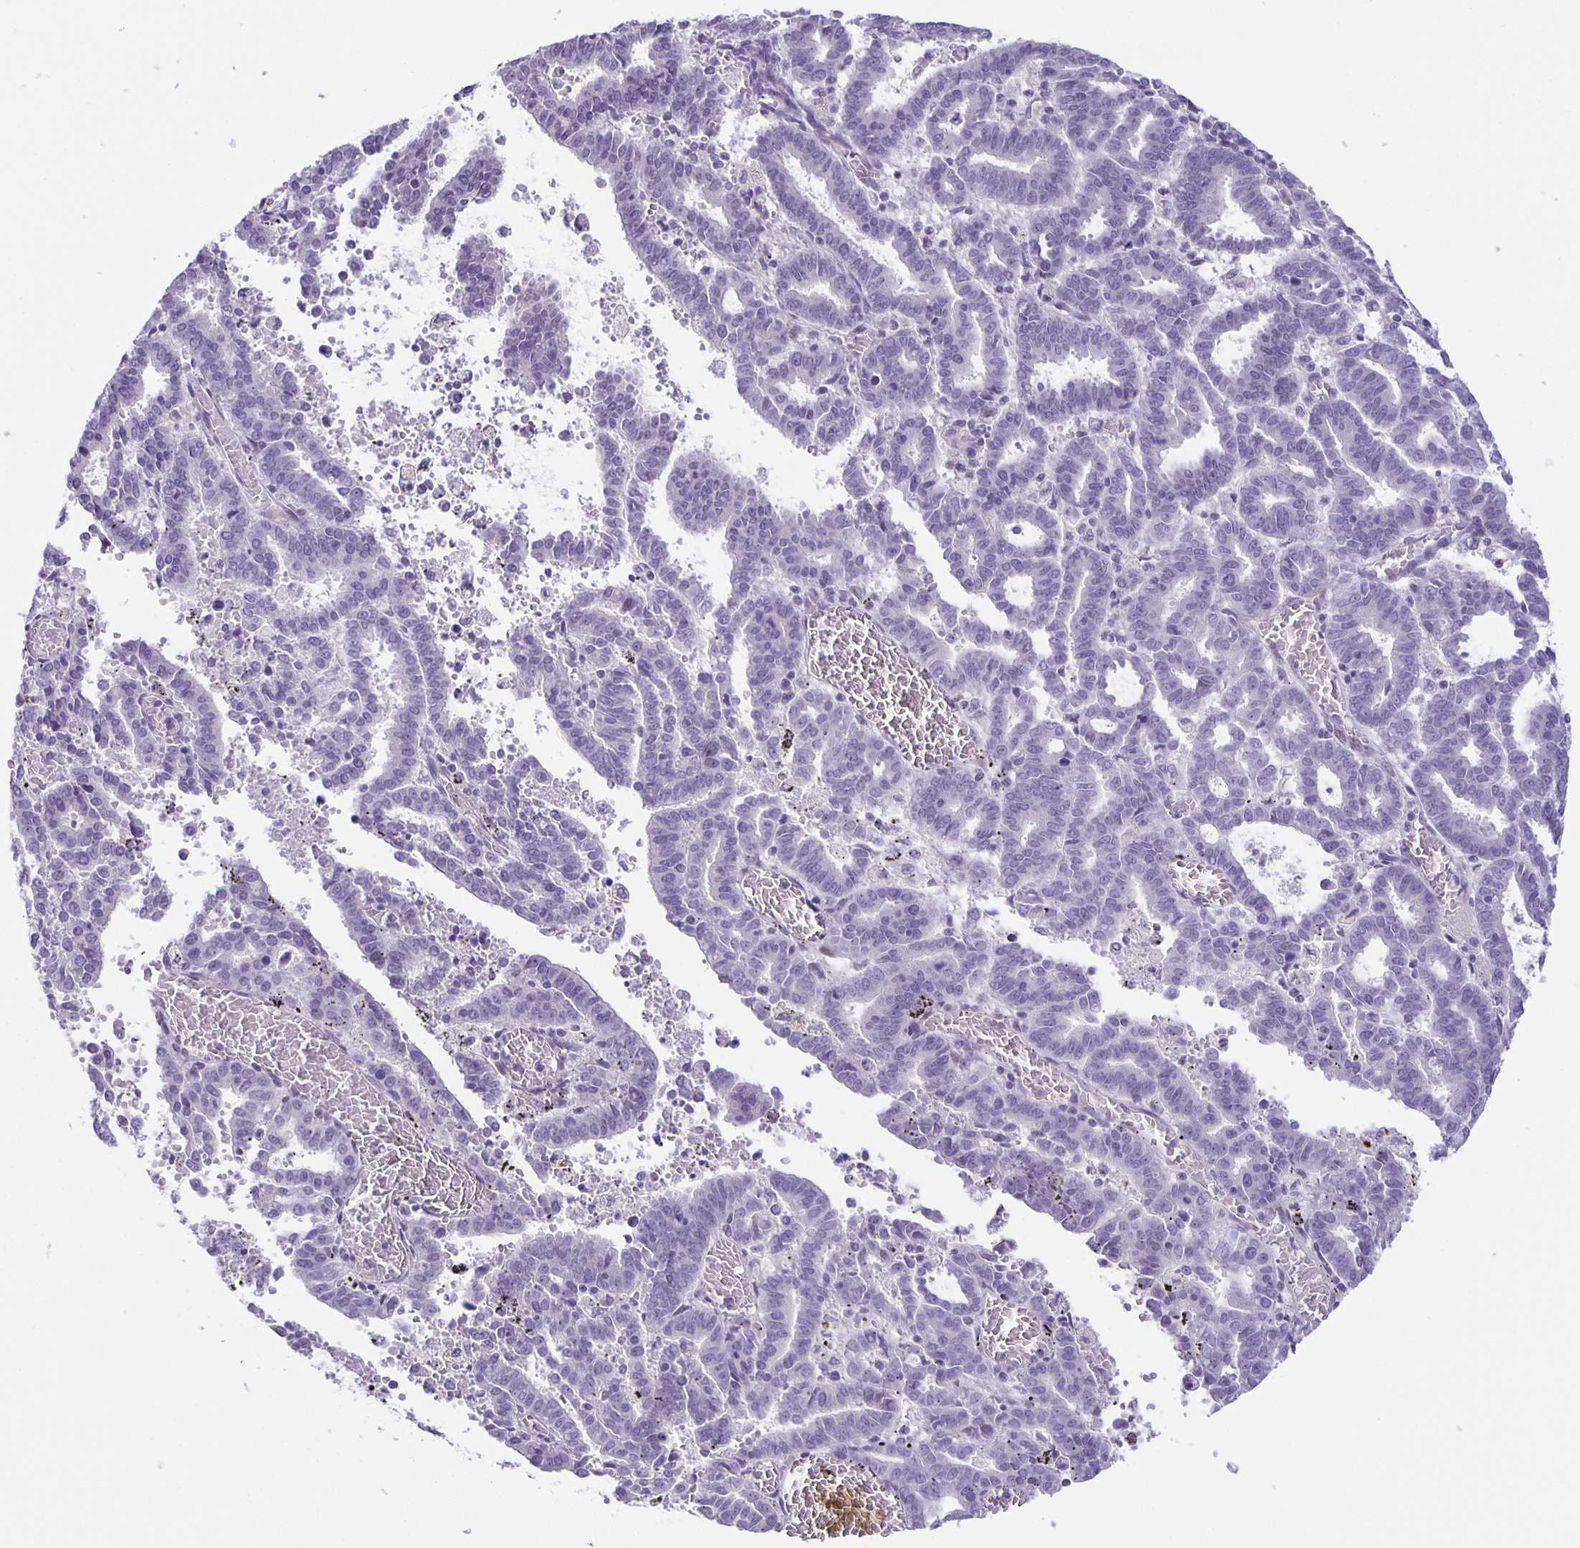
{"staining": {"intensity": "negative", "quantity": "none", "location": "none"}, "tissue": "endometrial cancer", "cell_type": "Tumor cells", "image_type": "cancer", "snomed": [{"axis": "morphology", "description": "Adenocarcinoma, NOS"}, {"axis": "topography", "description": "Uterus"}], "caption": "A high-resolution histopathology image shows immunohistochemistry (IHC) staining of endometrial cancer, which demonstrates no significant expression in tumor cells. (Stains: DAB (3,3'-diaminobenzidine) immunohistochemistry (IHC) with hematoxylin counter stain, Microscopy: brightfield microscopy at high magnification).", "gene": "PHRF1", "patient": {"sex": "female", "age": 83}}